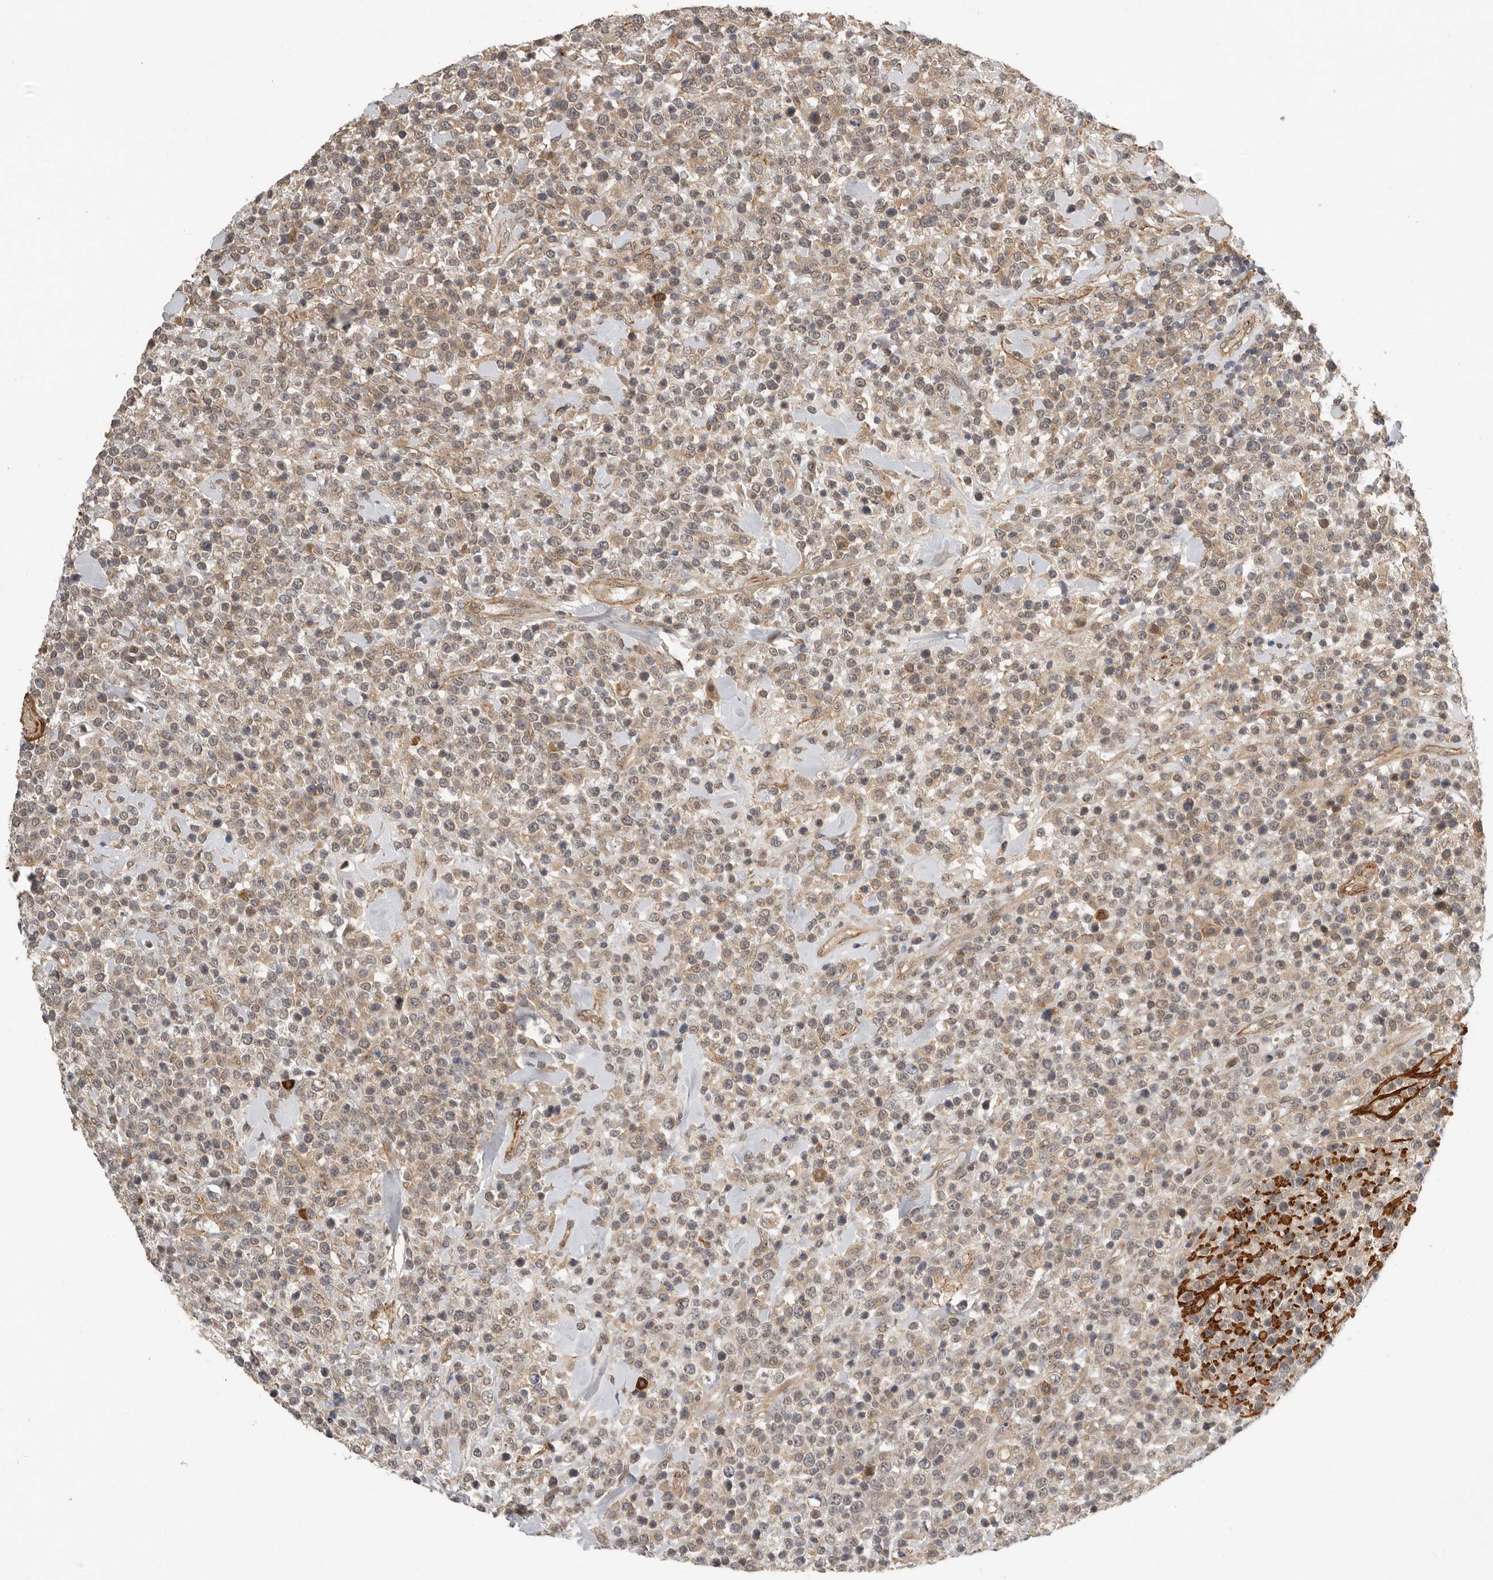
{"staining": {"intensity": "weak", "quantity": "25%-75%", "location": "cytoplasmic/membranous"}, "tissue": "lymphoma", "cell_type": "Tumor cells", "image_type": "cancer", "snomed": [{"axis": "morphology", "description": "Malignant lymphoma, non-Hodgkin's type, High grade"}, {"axis": "topography", "description": "Colon"}], "caption": "Protein expression analysis of lymphoma reveals weak cytoplasmic/membranous expression in approximately 25%-75% of tumor cells.", "gene": "RNF157", "patient": {"sex": "female", "age": 53}}